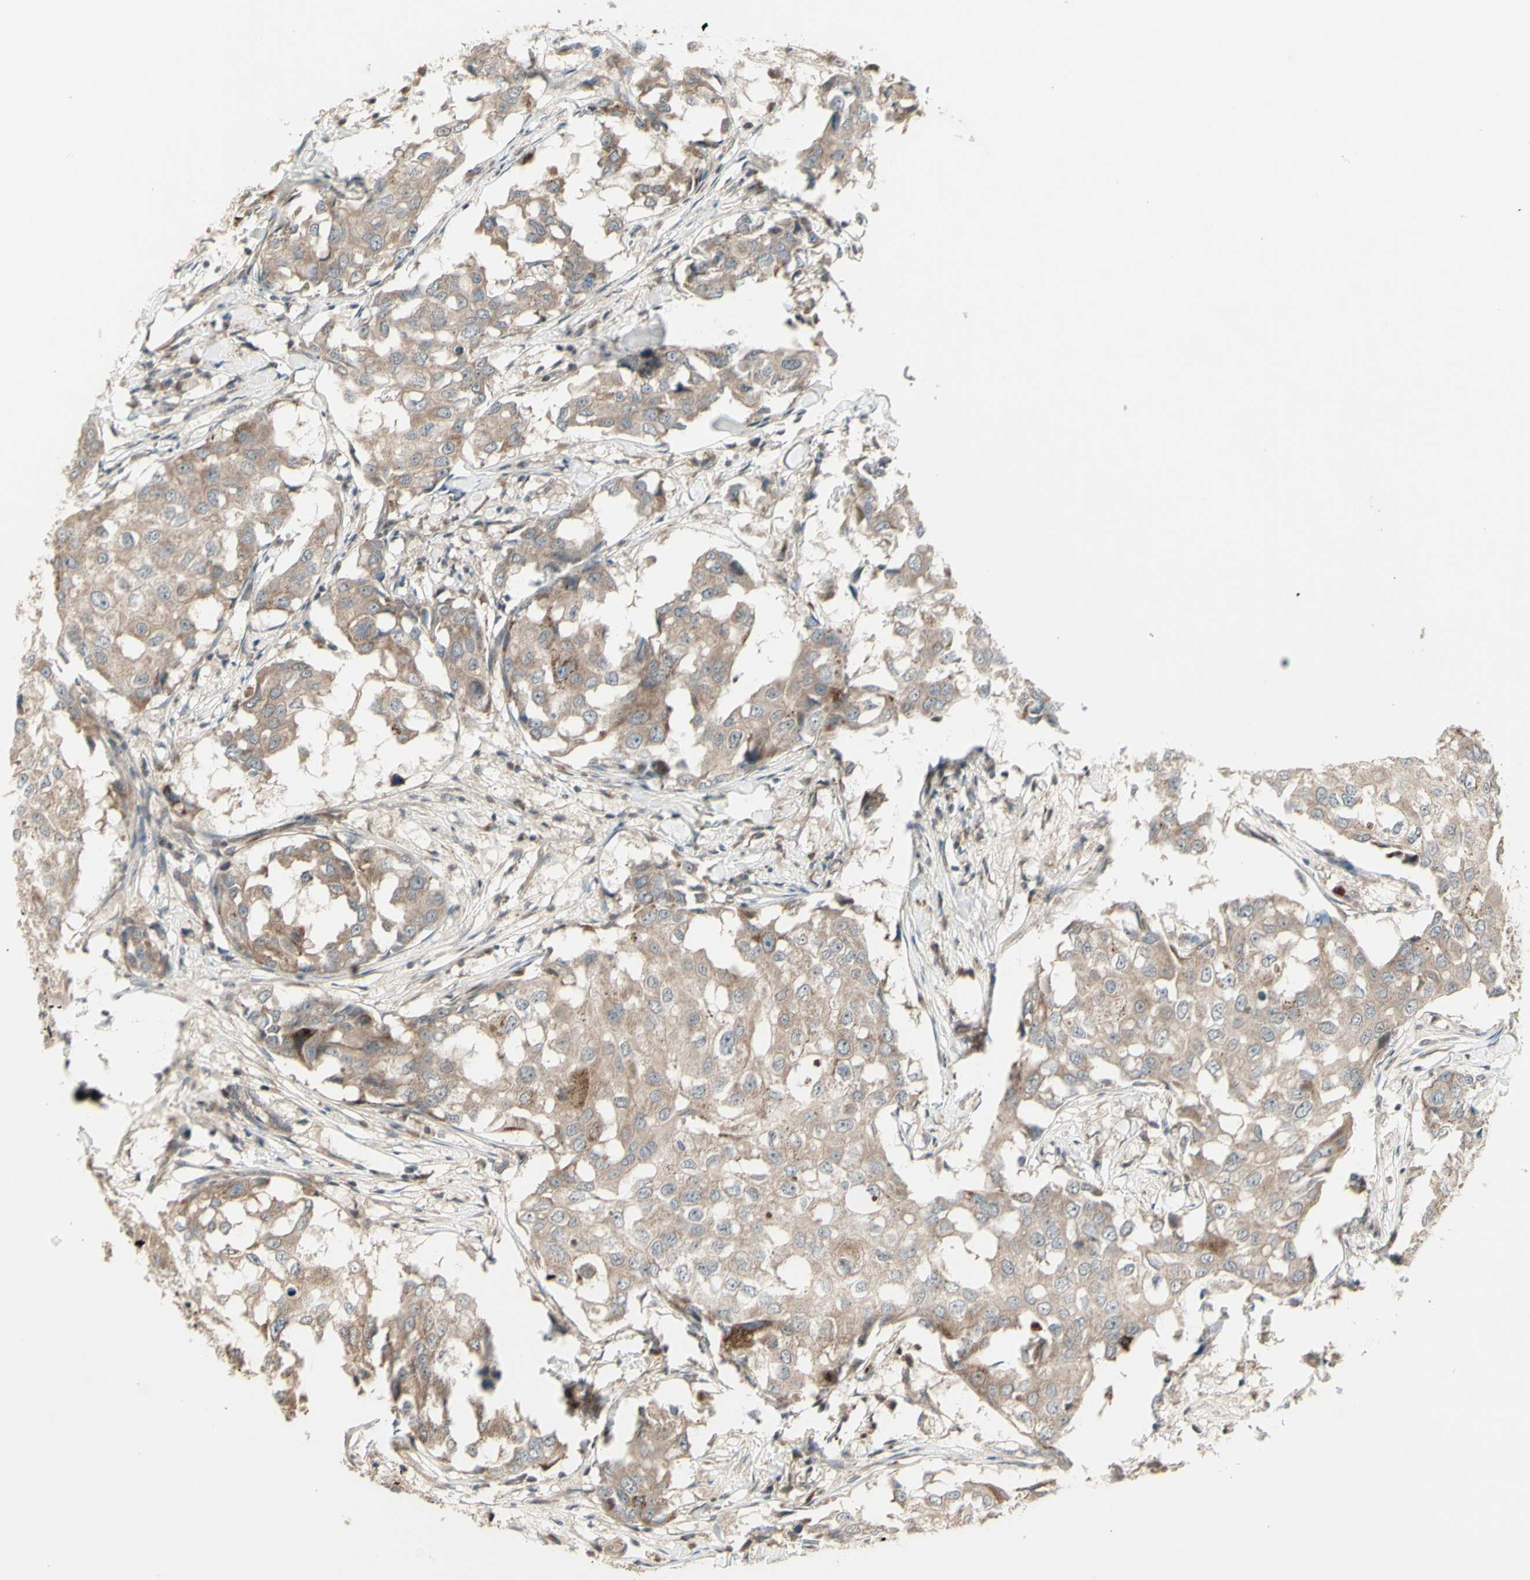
{"staining": {"intensity": "moderate", "quantity": ">75%", "location": "cytoplasmic/membranous"}, "tissue": "breast cancer", "cell_type": "Tumor cells", "image_type": "cancer", "snomed": [{"axis": "morphology", "description": "Duct carcinoma"}, {"axis": "topography", "description": "Breast"}], "caption": "Moderate cytoplasmic/membranous positivity is identified in about >75% of tumor cells in breast intraductal carcinoma.", "gene": "OSTM1", "patient": {"sex": "female", "age": 27}}